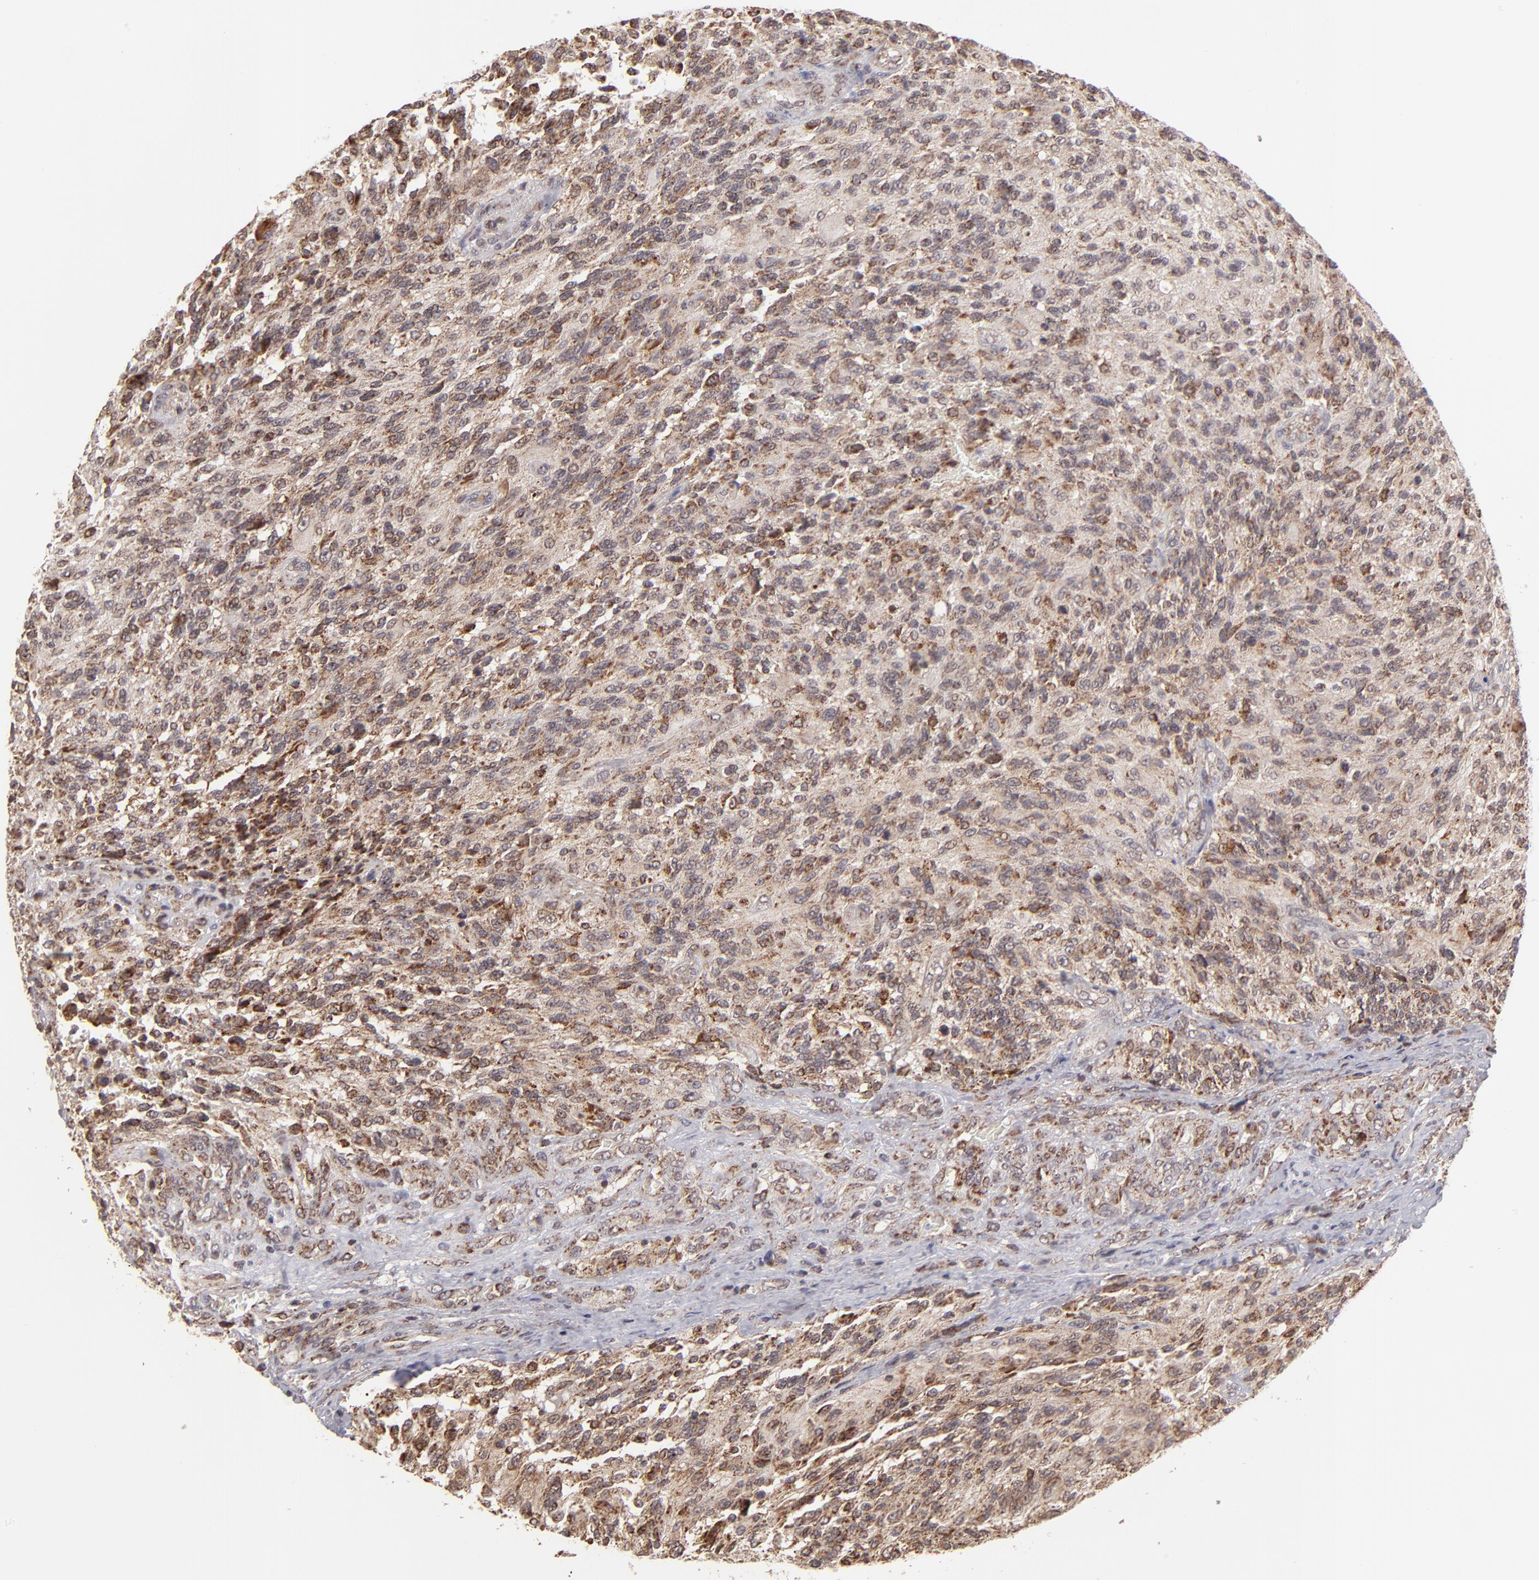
{"staining": {"intensity": "moderate", "quantity": "25%-75%", "location": "cytoplasmic/membranous"}, "tissue": "glioma", "cell_type": "Tumor cells", "image_type": "cancer", "snomed": [{"axis": "morphology", "description": "Normal tissue, NOS"}, {"axis": "morphology", "description": "Glioma, malignant, High grade"}, {"axis": "topography", "description": "Cerebral cortex"}], "caption": "Brown immunohistochemical staining in human glioma exhibits moderate cytoplasmic/membranous expression in approximately 25%-75% of tumor cells.", "gene": "SLC15A1", "patient": {"sex": "male", "age": 56}}